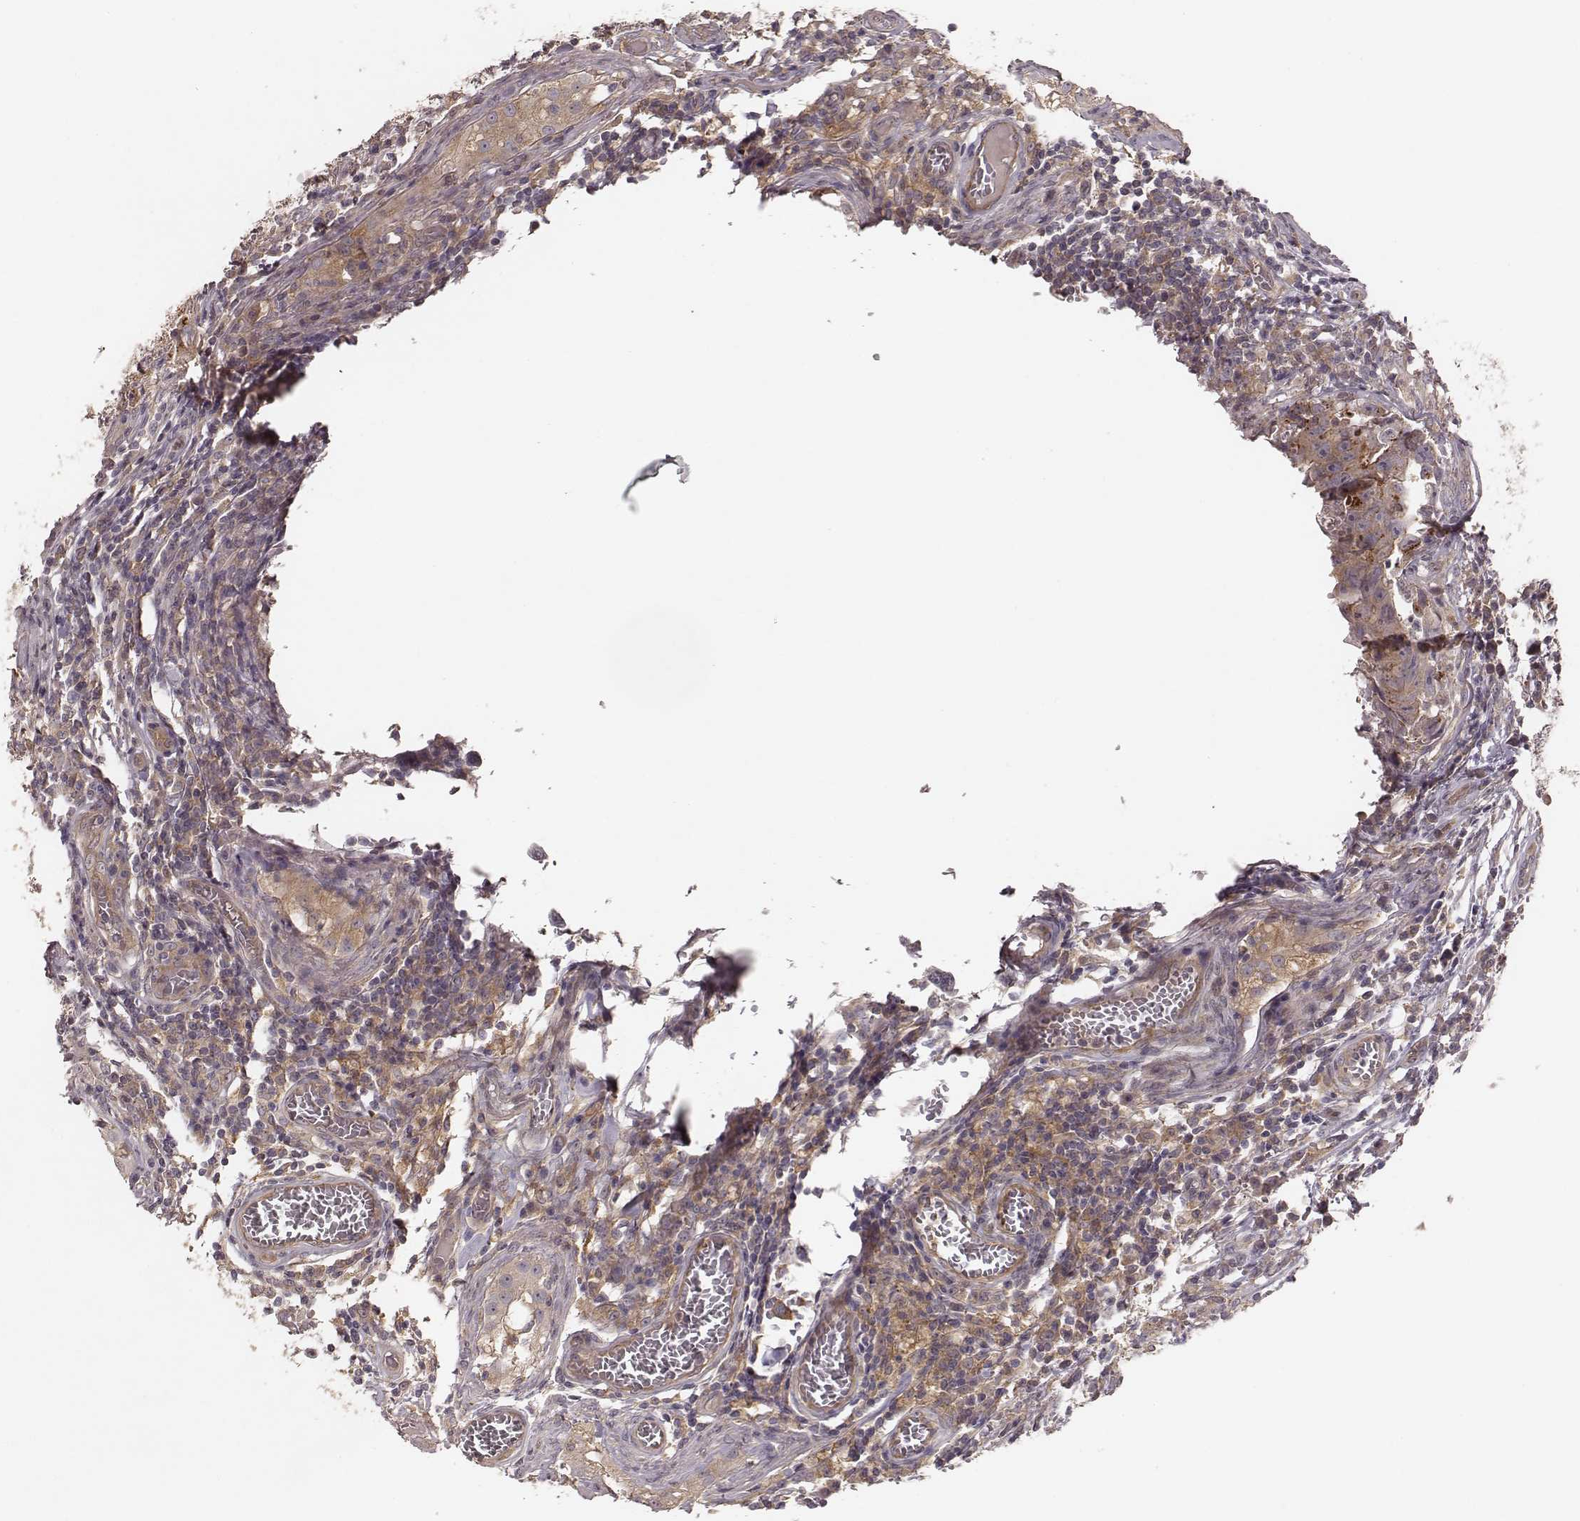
{"staining": {"intensity": "moderate", "quantity": ">75%", "location": "cytoplasmic/membranous"}, "tissue": "testis cancer", "cell_type": "Tumor cells", "image_type": "cancer", "snomed": [{"axis": "morphology", "description": "Carcinoma, Embryonal, NOS"}, {"axis": "topography", "description": "Testis"}], "caption": "A medium amount of moderate cytoplasmic/membranous expression is present in about >75% of tumor cells in testis cancer tissue.", "gene": "VPS26A", "patient": {"sex": "male", "age": 36}}